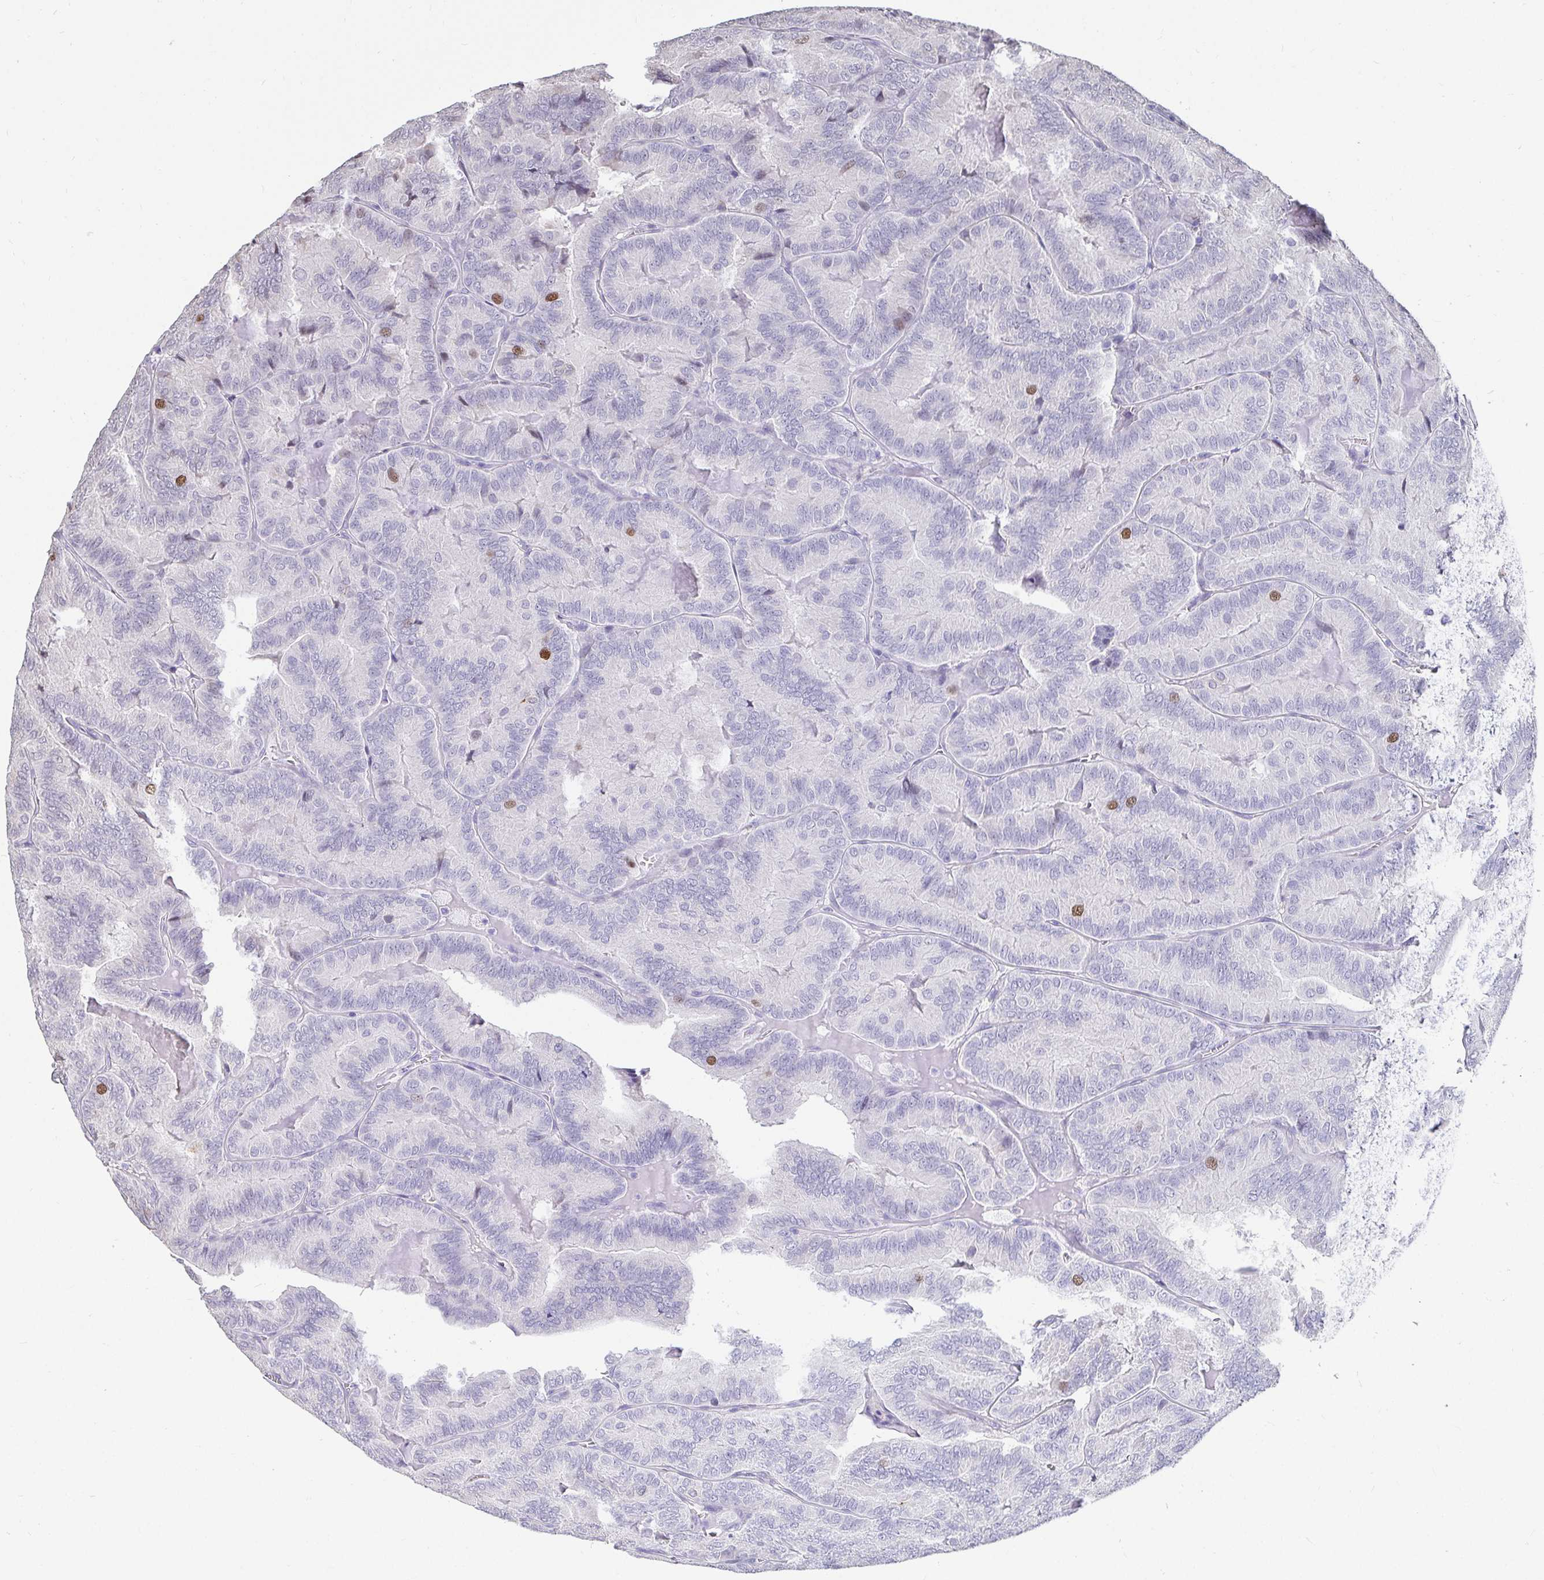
{"staining": {"intensity": "moderate", "quantity": "<25%", "location": "nuclear"}, "tissue": "thyroid cancer", "cell_type": "Tumor cells", "image_type": "cancer", "snomed": [{"axis": "morphology", "description": "Papillary adenocarcinoma, NOS"}, {"axis": "topography", "description": "Thyroid gland"}], "caption": "Brown immunohistochemical staining in thyroid papillary adenocarcinoma displays moderate nuclear staining in approximately <25% of tumor cells.", "gene": "ANLN", "patient": {"sex": "female", "age": 75}}